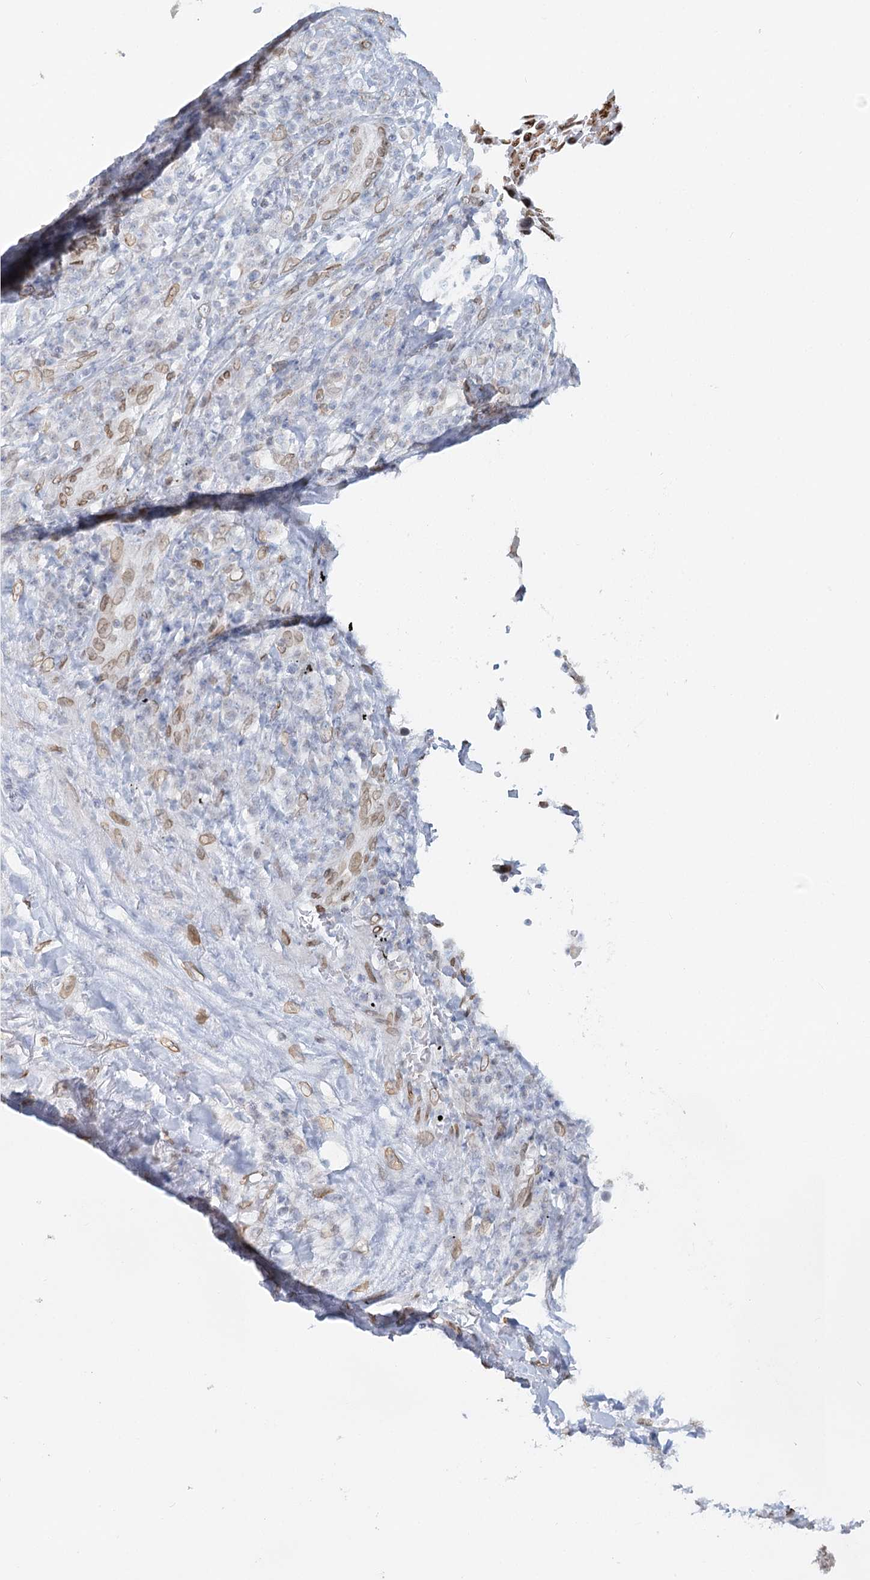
{"staining": {"intensity": "moderate", "quantity": "25%-75%", "location": "cytoplasmic/membranous,nuclear"}, "tissue": "lung cancer", "cell_type": "Tumor cells", "image_type": "cancer", "snomed": [{"axis": "morphology", "description": "Squamous cell carcinoma, NOS"}, {"axis": "topography", "description": "Lung"}], "caption": "Moderate cytoplasmic/membranous and nuclear expression is appreciated in about 25%-75% of tumor cells in lung cancer (squamous cell carcinoma).", "gene": "VWA5A", "patient": {"sex": "male", "age": 66}}